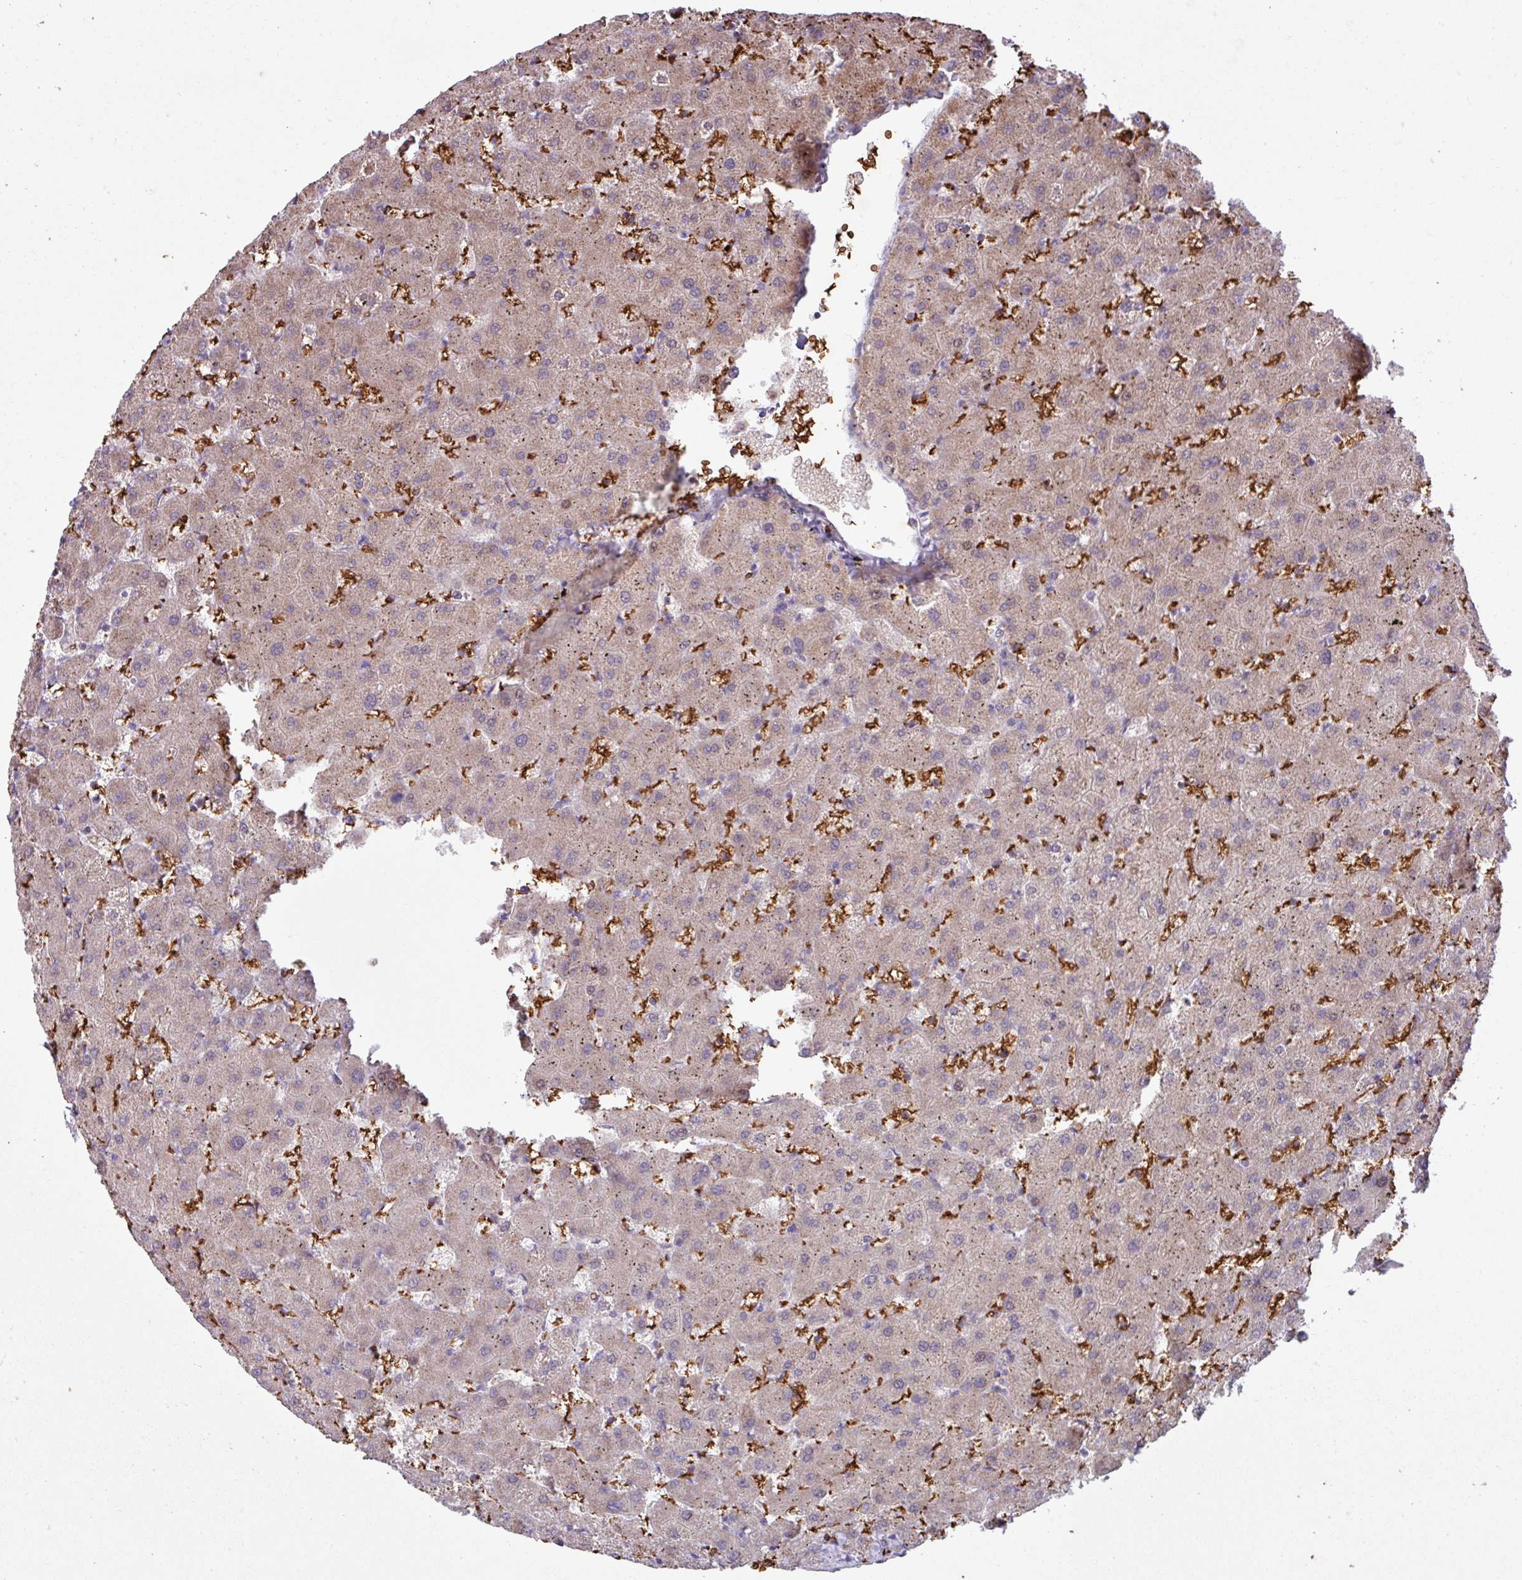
{"staining": {"intensity": "negative", "quantity": "none", "location": "none"}, "tissue": "liver", "cell_type": "Cholangiocytes", "image_type": "normal", "snomed": [{"axis": "morphology", "description": "Normal tissue, NOS"}, {"axis": "topography", "description": "Liver"}], "caption": "High magnification brightfield microscopy of unremarkable liver stained with DAB (brown) and counterstained with hematoxylin (blue): cholangiocytes show no significant expression. Brightfield microscopy of immunohistochemistry stained with DAB (3,3'-diaminobenzidine) (brown) and hematoxylin (blue), captured at high magnification.", "gene": "RAD21L1", "patient": {"sex": "female", "age": 63}}